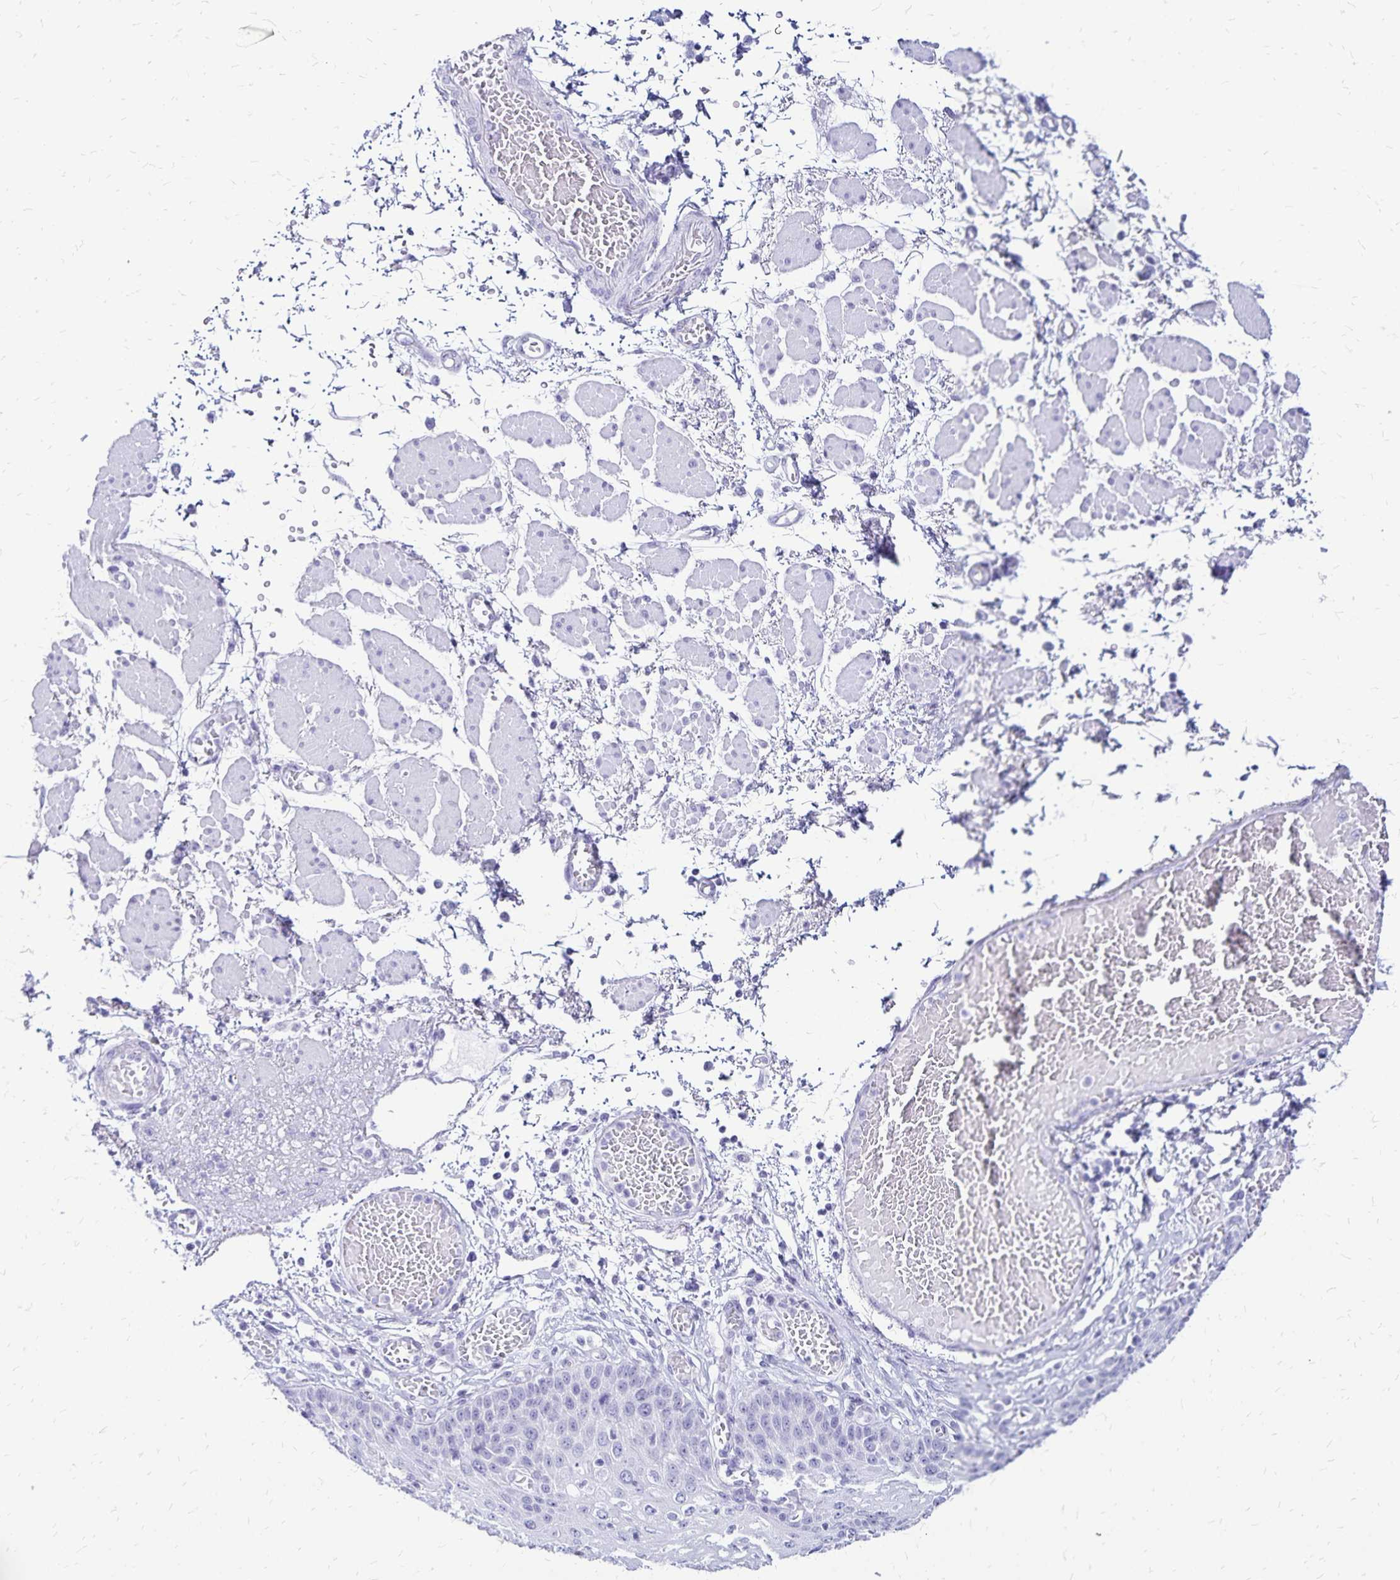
{"staining": {"intensity": "negative", "quantity": "none", "location": "none"}, "tissue": "esophagus", "cell_type": "Squamous epithelial cells", "image_type": "normal", "snomed": [{"axis": "morphology", "description": "Normal tissue, NOS"}, {"axis": "morphology", "description": "Adenocarcinoma, NOS"}, {"axis": "topography", "description": "Esophagus"}], "caption": "Squamous epithelial cells show no significant protein expression in normal esophagus. (DAB immunohistochemistry, high magnification).", "gene": "LIN28B", "patient": {"sex": "male", "age": 81}}